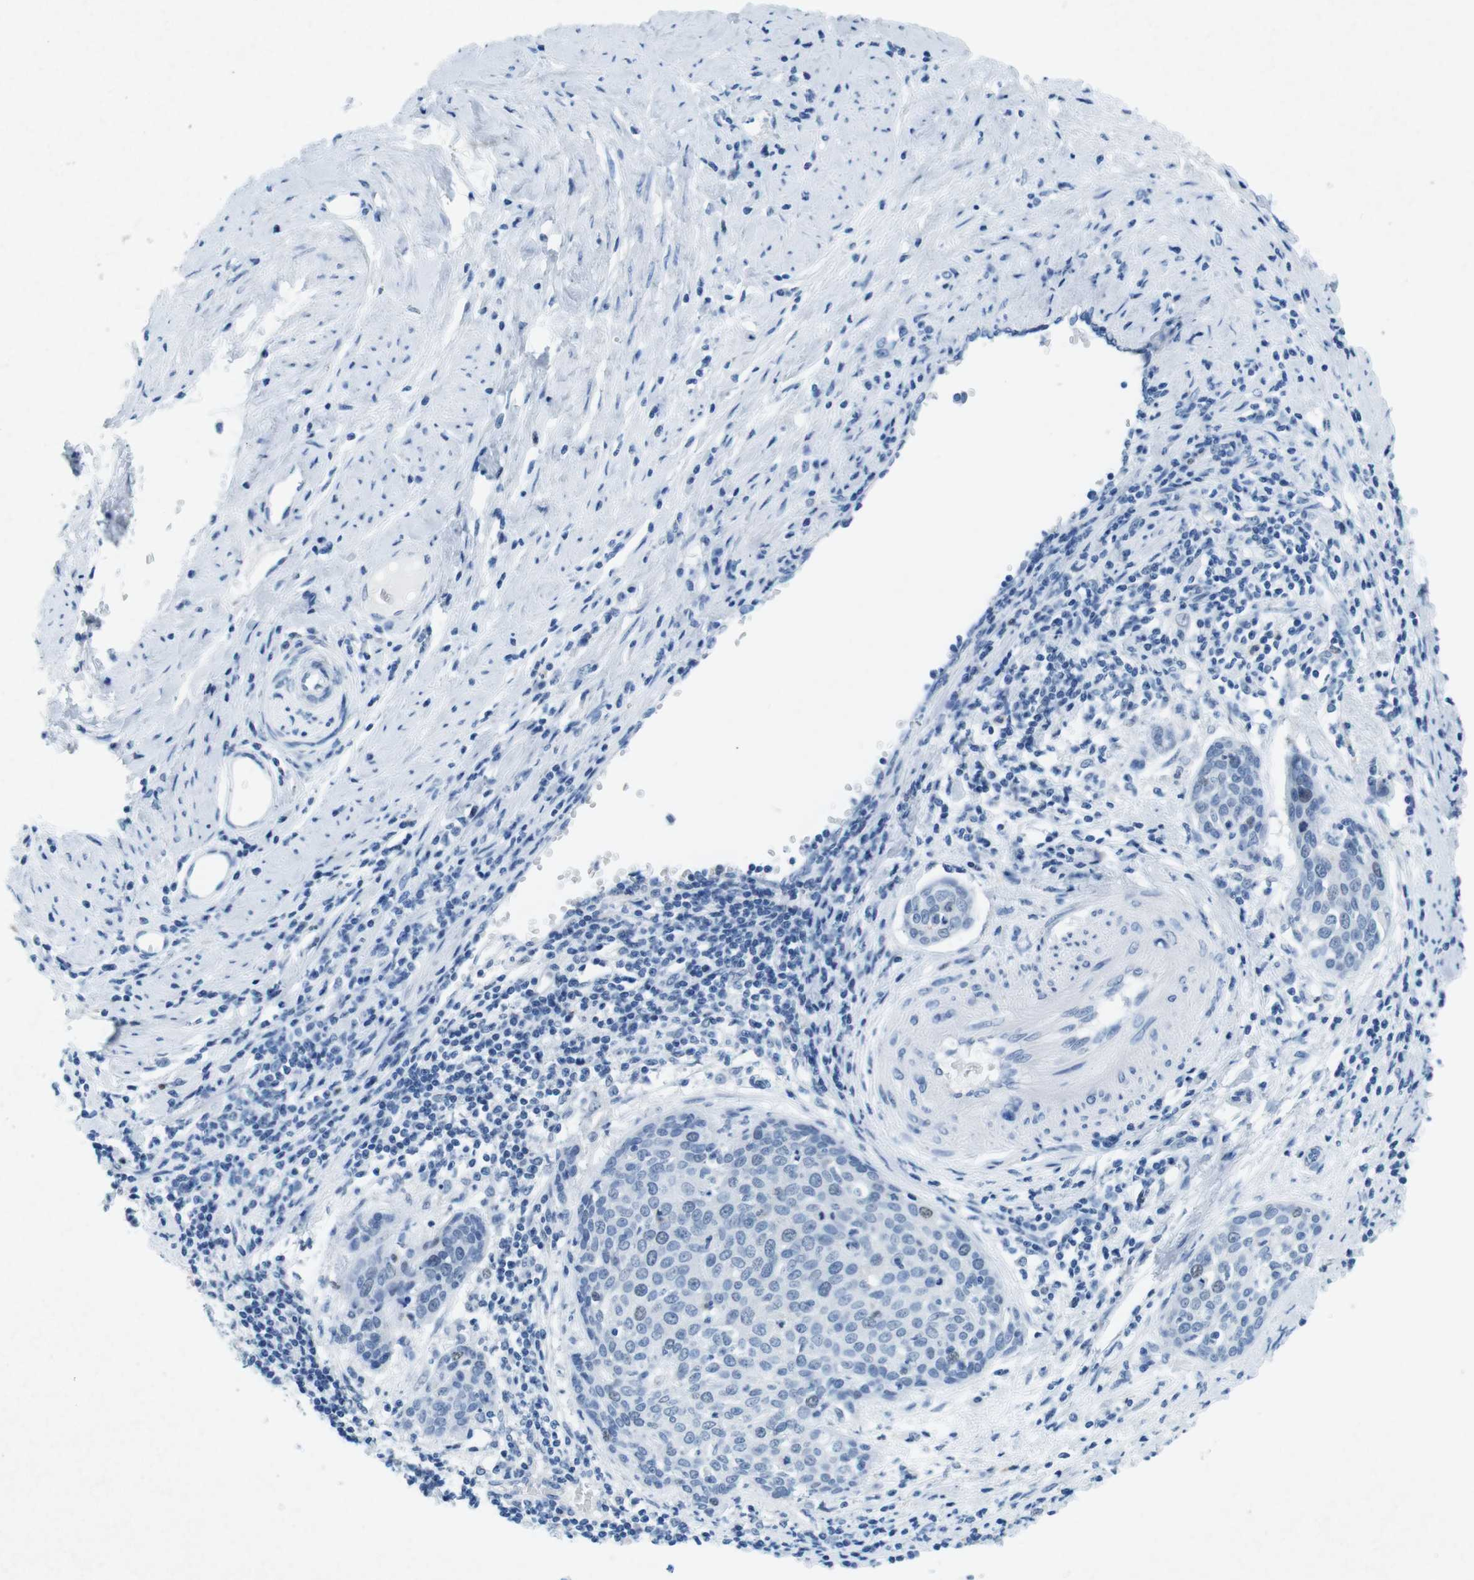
{"staining": {"intensity": "weak", "quantity": "<25%", "location": "nuclear"}, "tissue": "cervical cancer", "cell_type": "Tumor cells", "image_type": "cancer", "snomed": [{"axis": "morphology", "description": "Squamous cell carcinoma, NOS"}, {"axis": "topography", "description": "Cervix"}], "caption": "DAB immunohistochemical staining of cervical squamous cell carcinoma displays no significant staining in tumor cells.", "gene": "CTAG1B", "patient": {"sex": "female", "age": 38}}